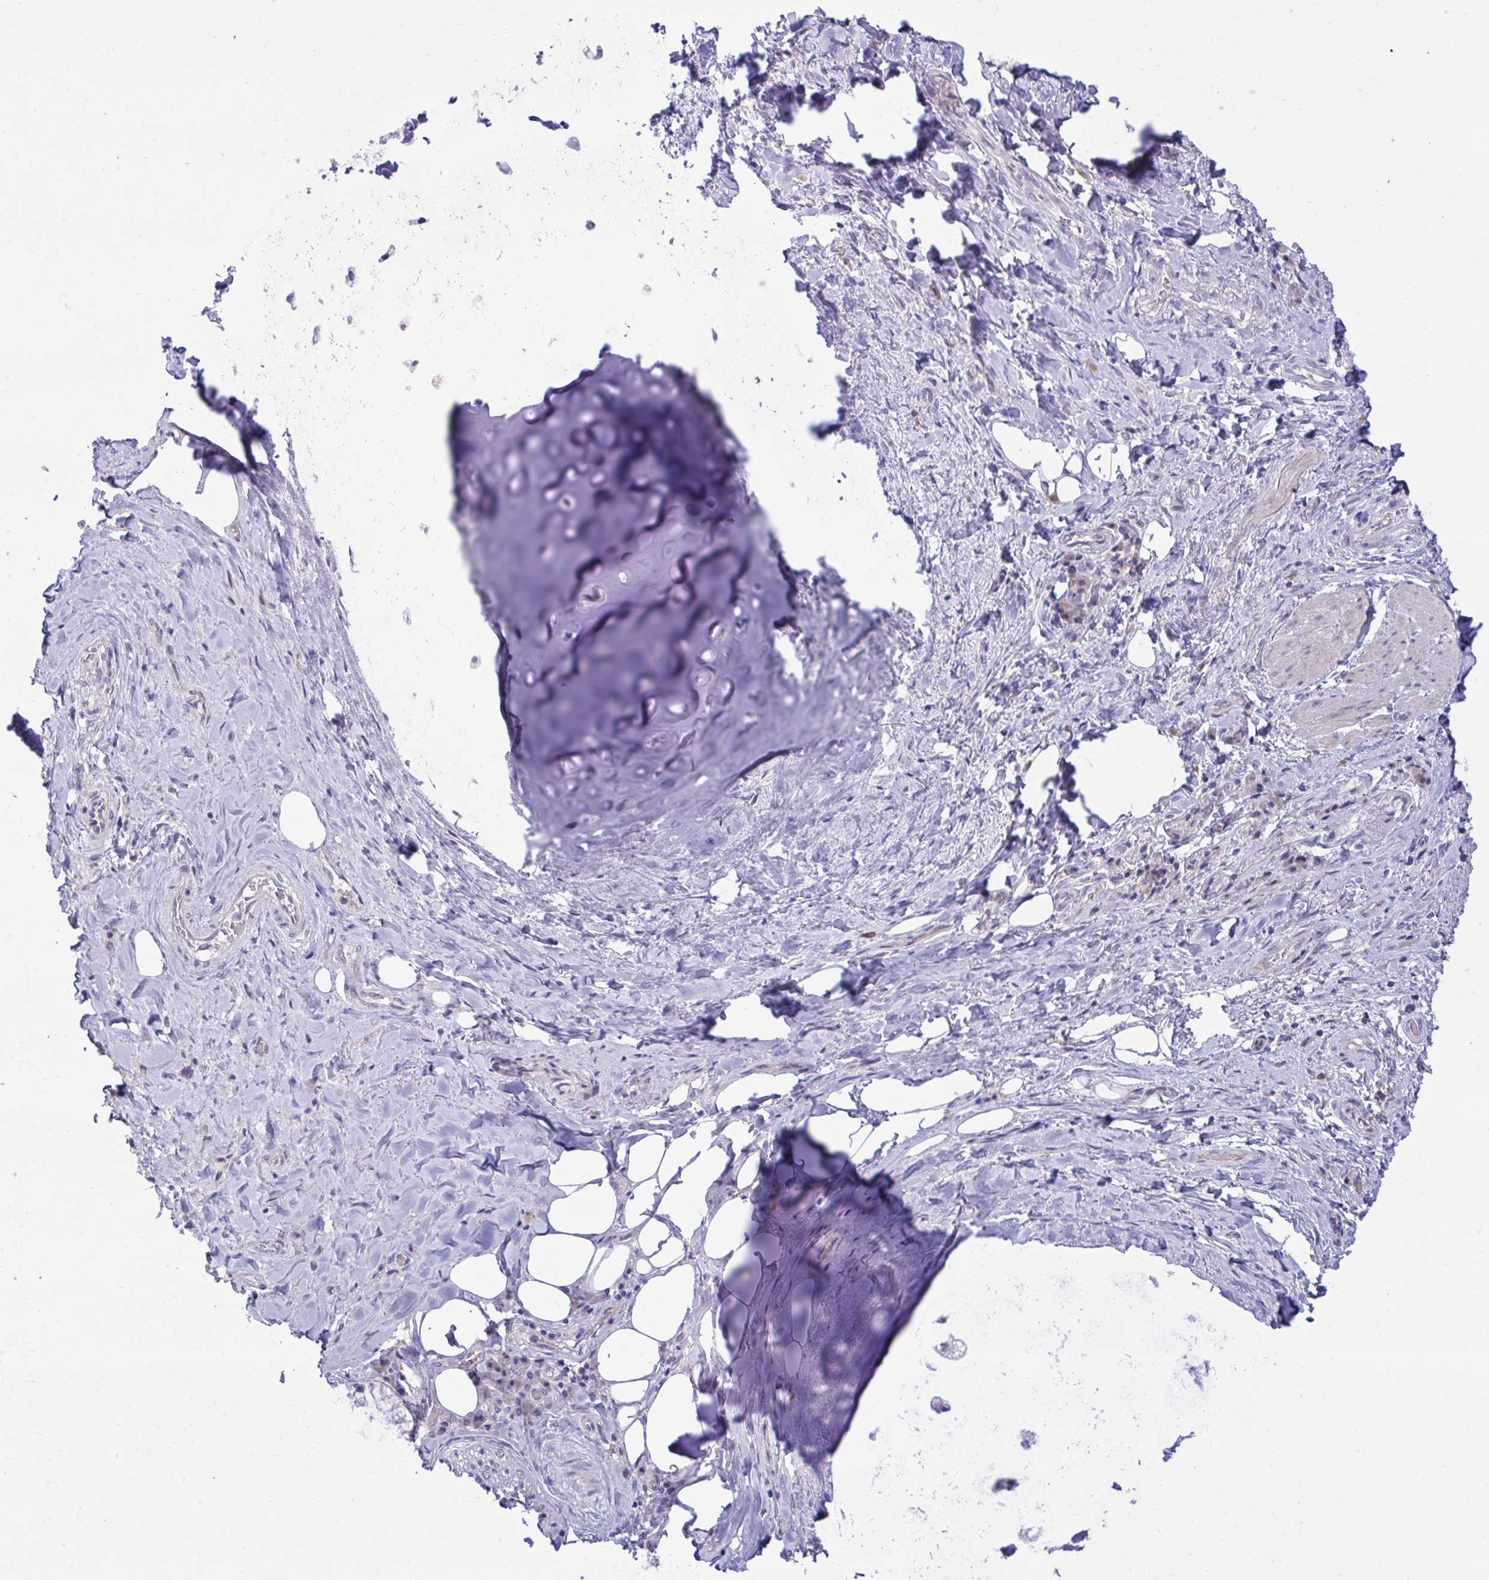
{"staining": {"intensity": "negative", "quantity": "none", "location": "none"}, "tissue": "adipose tissue", "cell_type": "Adipocytes", "image_type": "normal", "snomed": [{"axis": "morphology", "description": "Normal tissue, NOS"}, {"axis": "topography", "description": "Cartilage tissue"}, {"axis": "topography", "description": "Bronchus"}], "caption": "DAB immunohistochemical staining of unremarkable adipose tissue reveals no significant positivity in adipocytes.", "gene": "MED9", "patient": {"sex": "male", "age": 64}}